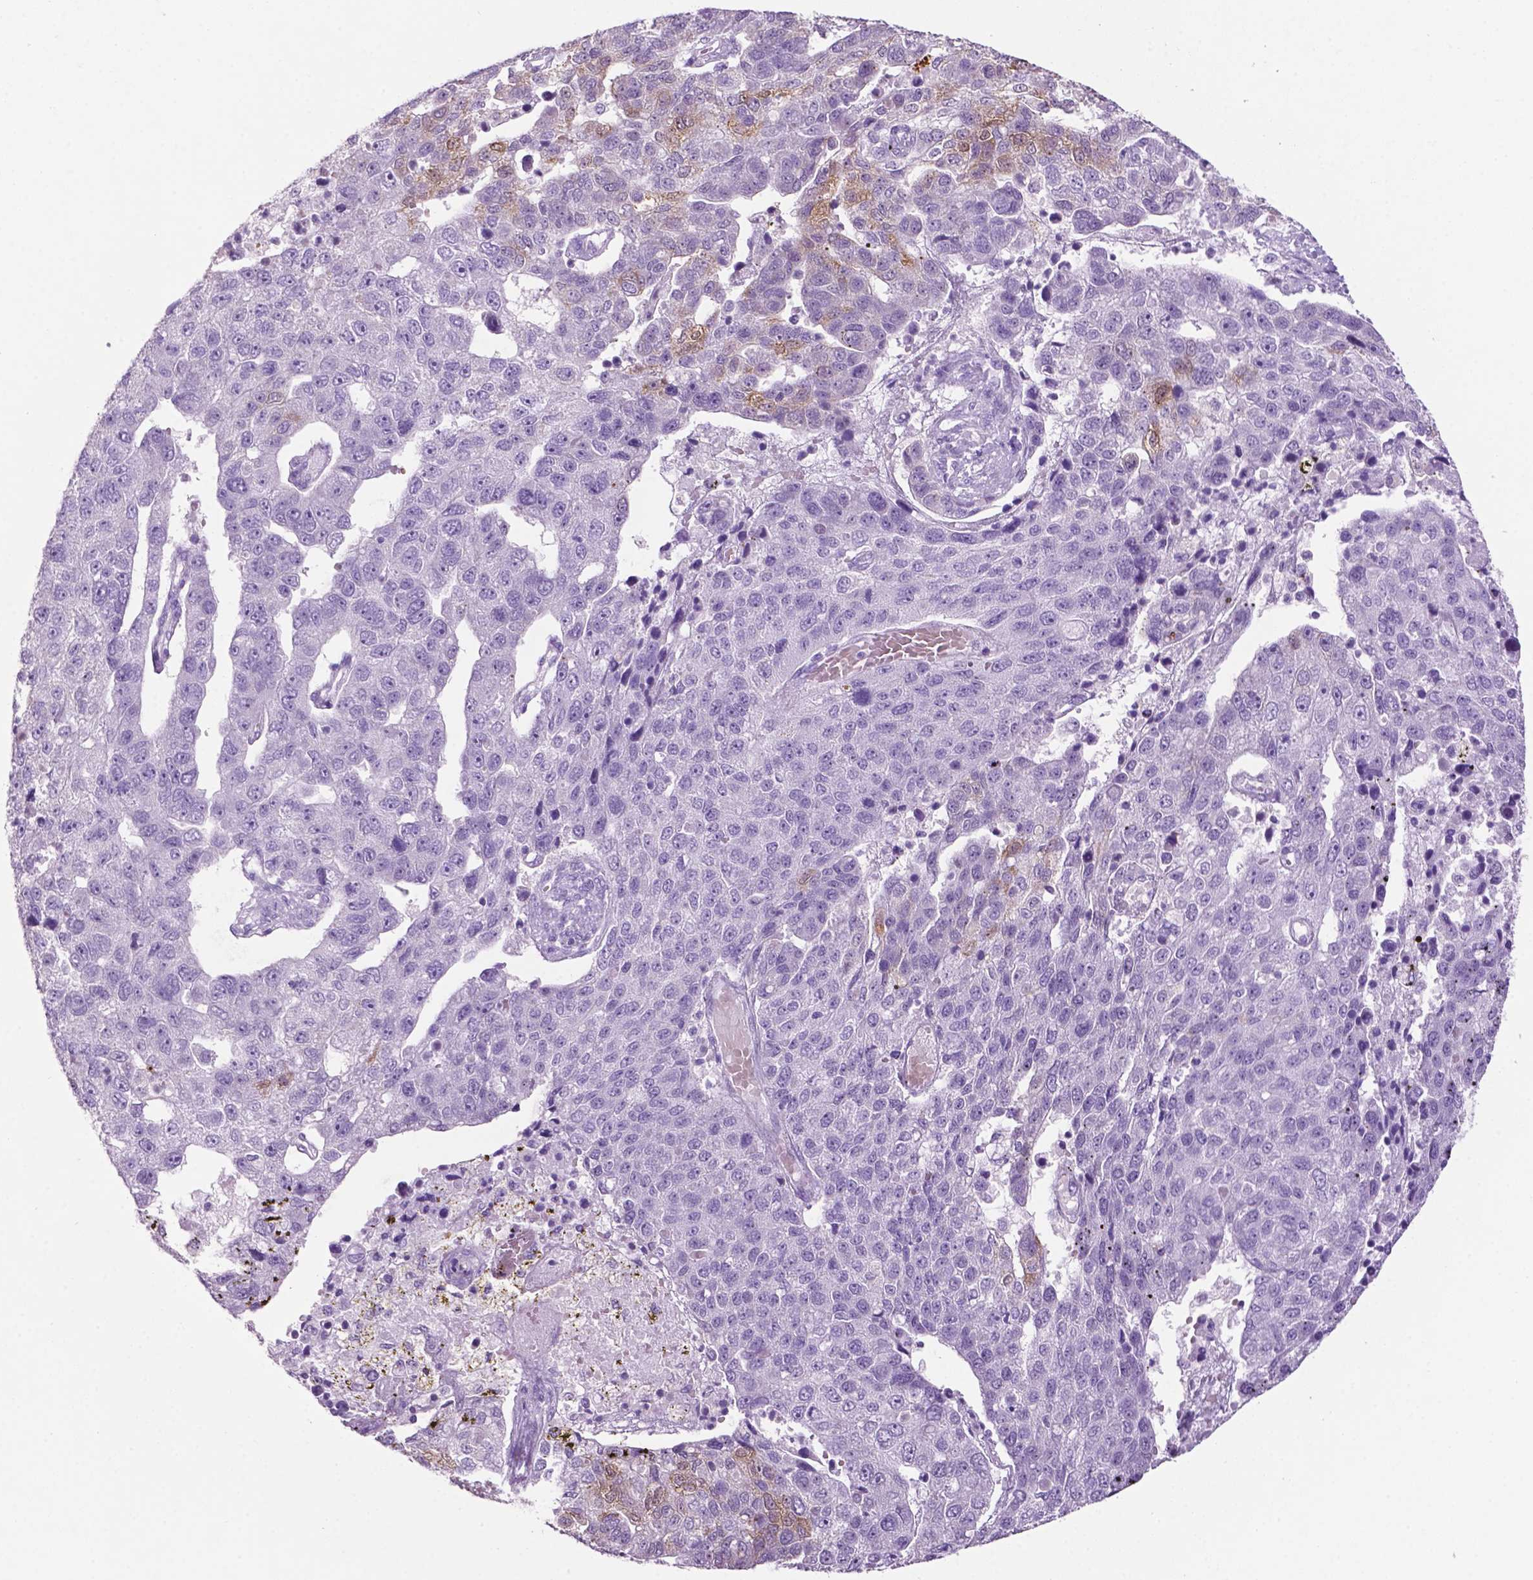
{"staining": {"intensity": "weak", "quantity": "<25%", "location": "cytoplasmic/membranous"}, "tissue": "pancreatic cancer", "cell_type": "Tumor cells", "image_type": "cancer", "snomed": [{"axis": "morphology", "description": "Adenocarcinoma, NOS"}, {"axis": "topography", "description": "Pancreas"}], "caption": "Immunohistochemistry of adenocarcinoma (pancreatic) demonstrates no staining in tumor cells. (Stains: DAB (3,3'-diaminobenzidine) IHC with hematoxylin counter stain, Microscopy: brightfield microscopy at high magnification).", "gene": "PHGR1", "patient": {"sex": "female", "age": 61}}